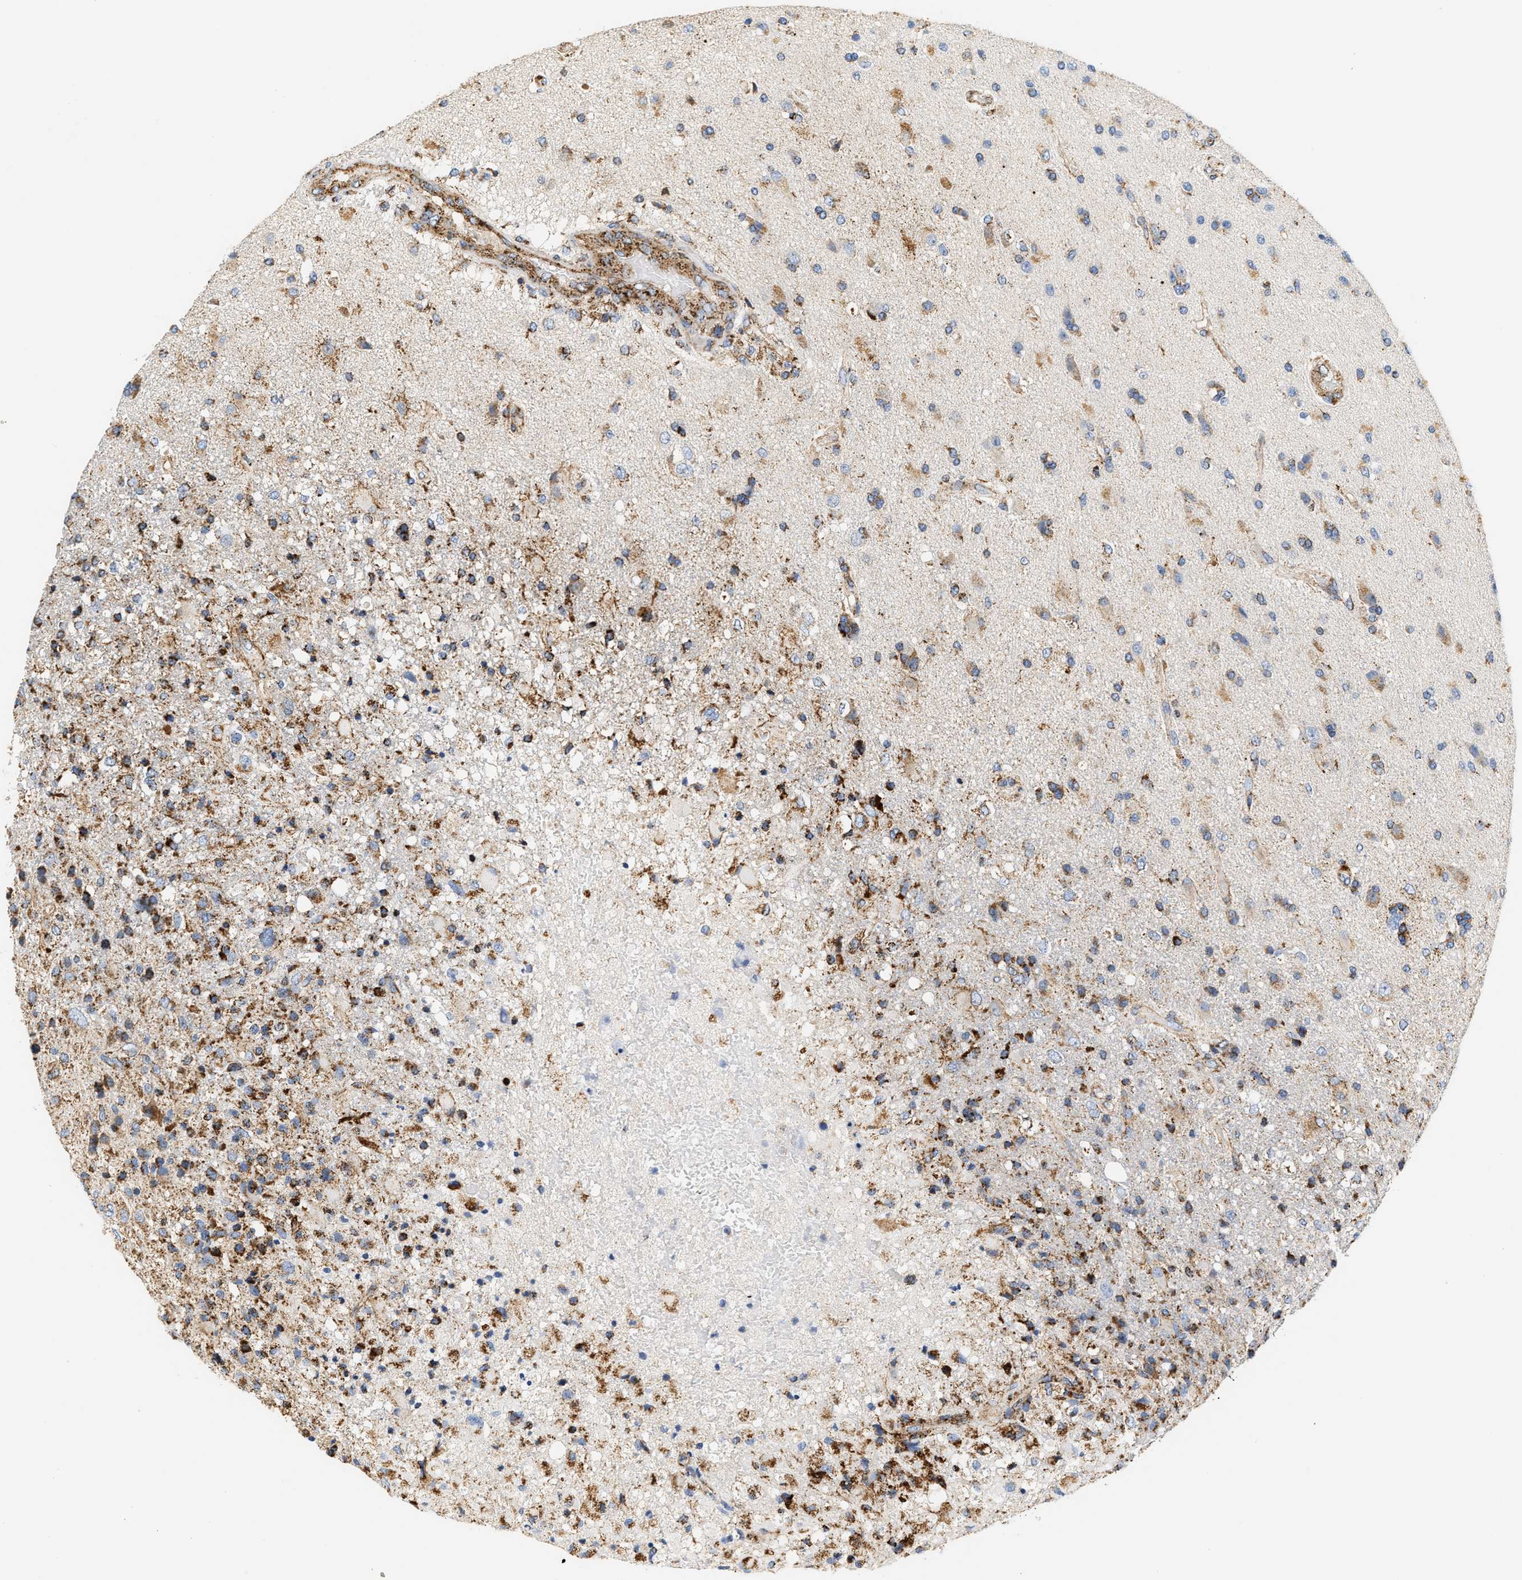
{"staining": {"intensity": "moderate", "quantity": "25%-75%", "location": "cytoplasmic/membranous"}, "tissue": "glioma", "cell_type": "Tumor cells", "image_type": "cancer", "snomed": [{"axis": "morphology", "description": "Glioma, malignant, High grade"}, {"axis": "topography", "description": "Brain"}], "caption": "Glioma stained with a protein marker displays moderate staining in tumor cells.", "gene": "SHMT2", "patient": {"sex": "male", "age": 72}}